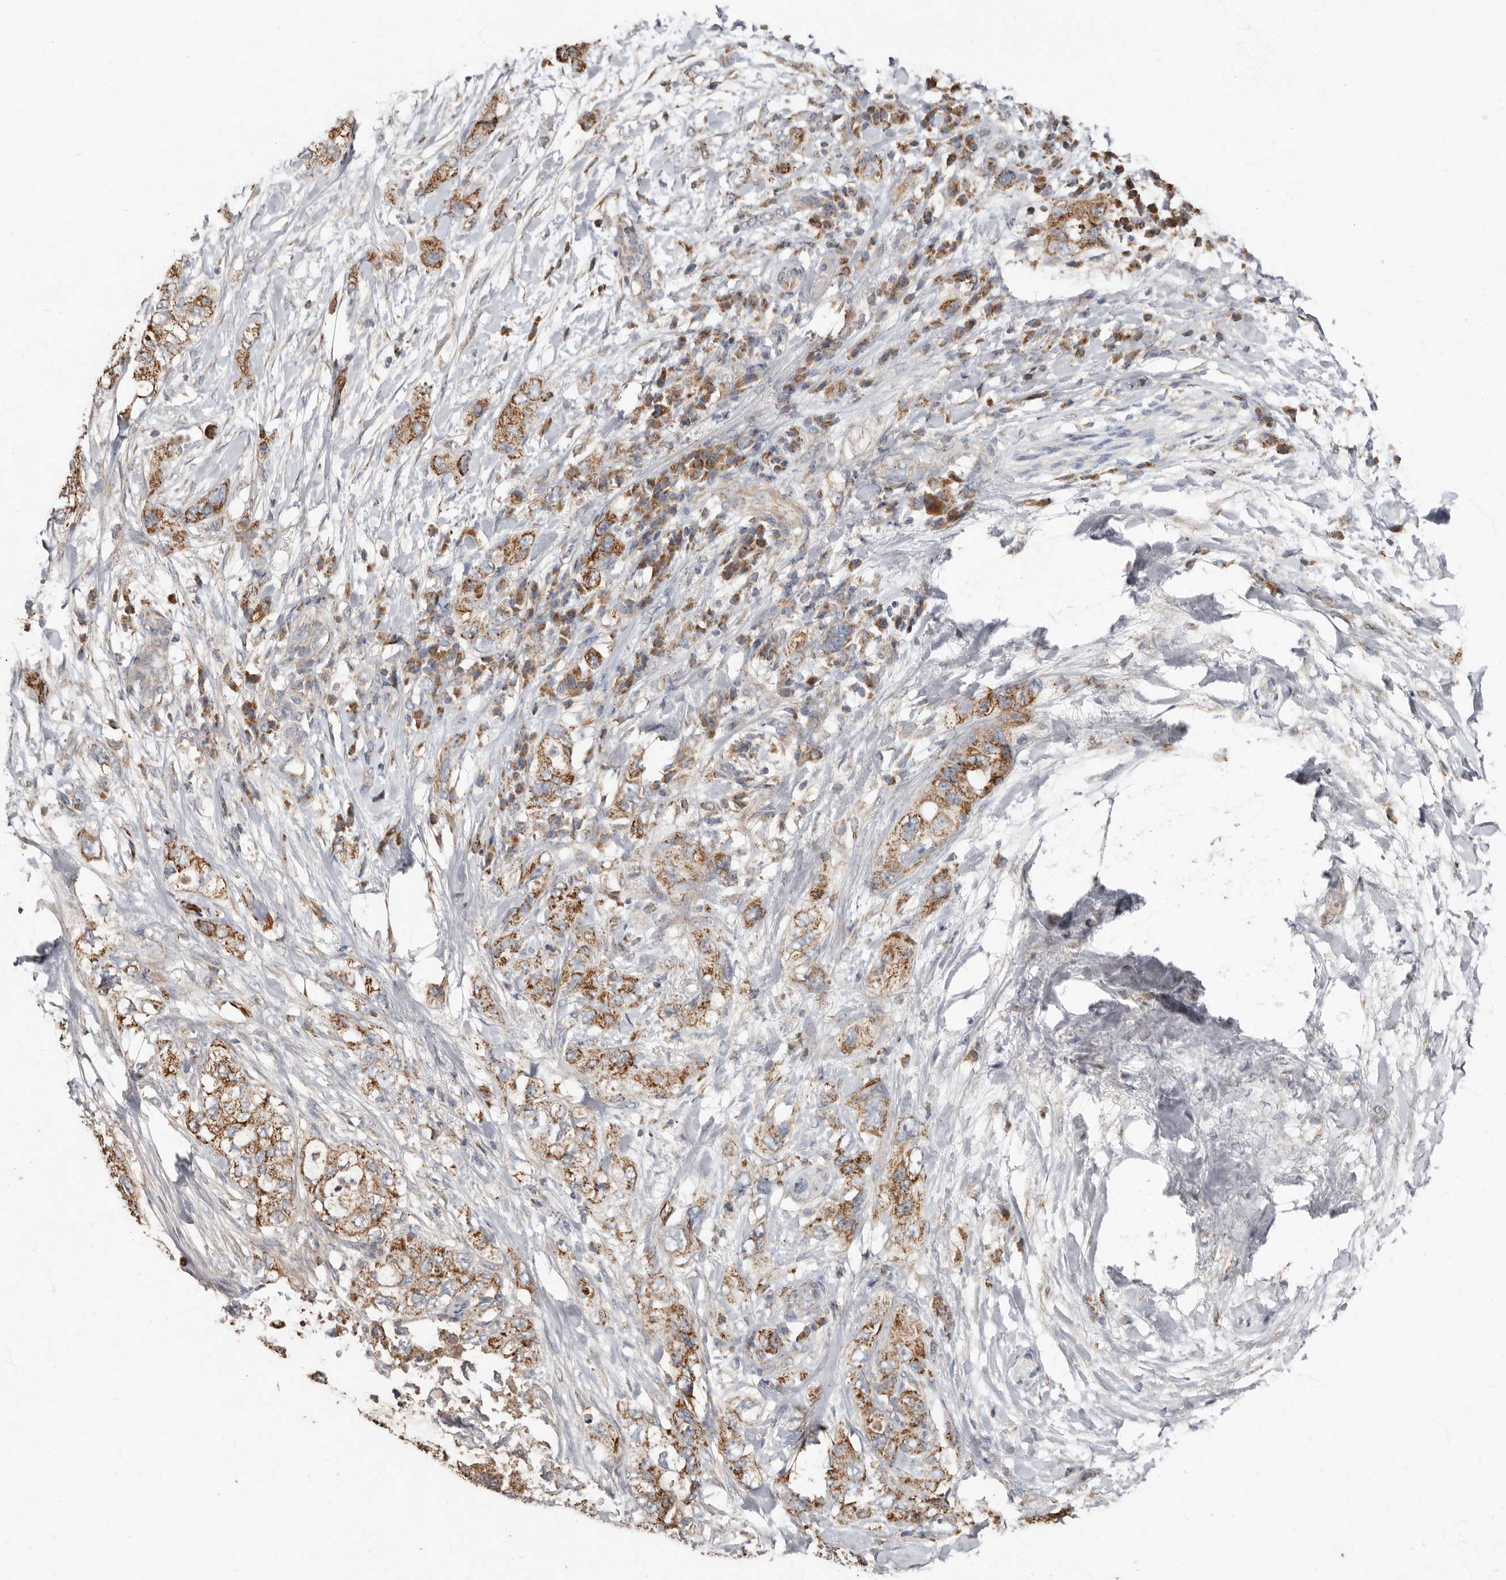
{"staining": {"intensity": "moderate", "quantity": ">75%", "location": "cytoplasmic/membranous"}, "tissue": "pancreatic cancer", "cell_type": "Tumor cells", "image_type": "cancer", "snomed": [{"axis": "morphology", "description": "Adenocarcinoma, NOS"}, {"axis": "topography", "description": "Pancreas"}], "caption": "Tumor cells demonstrate medium levels of moderate cytoplasmic/membranous expression in approximately >75% of cells in human adenocarcinoma (pancreatic).", "gene": "KIF26B", "patient": {"sex": "female", "age": 73}}